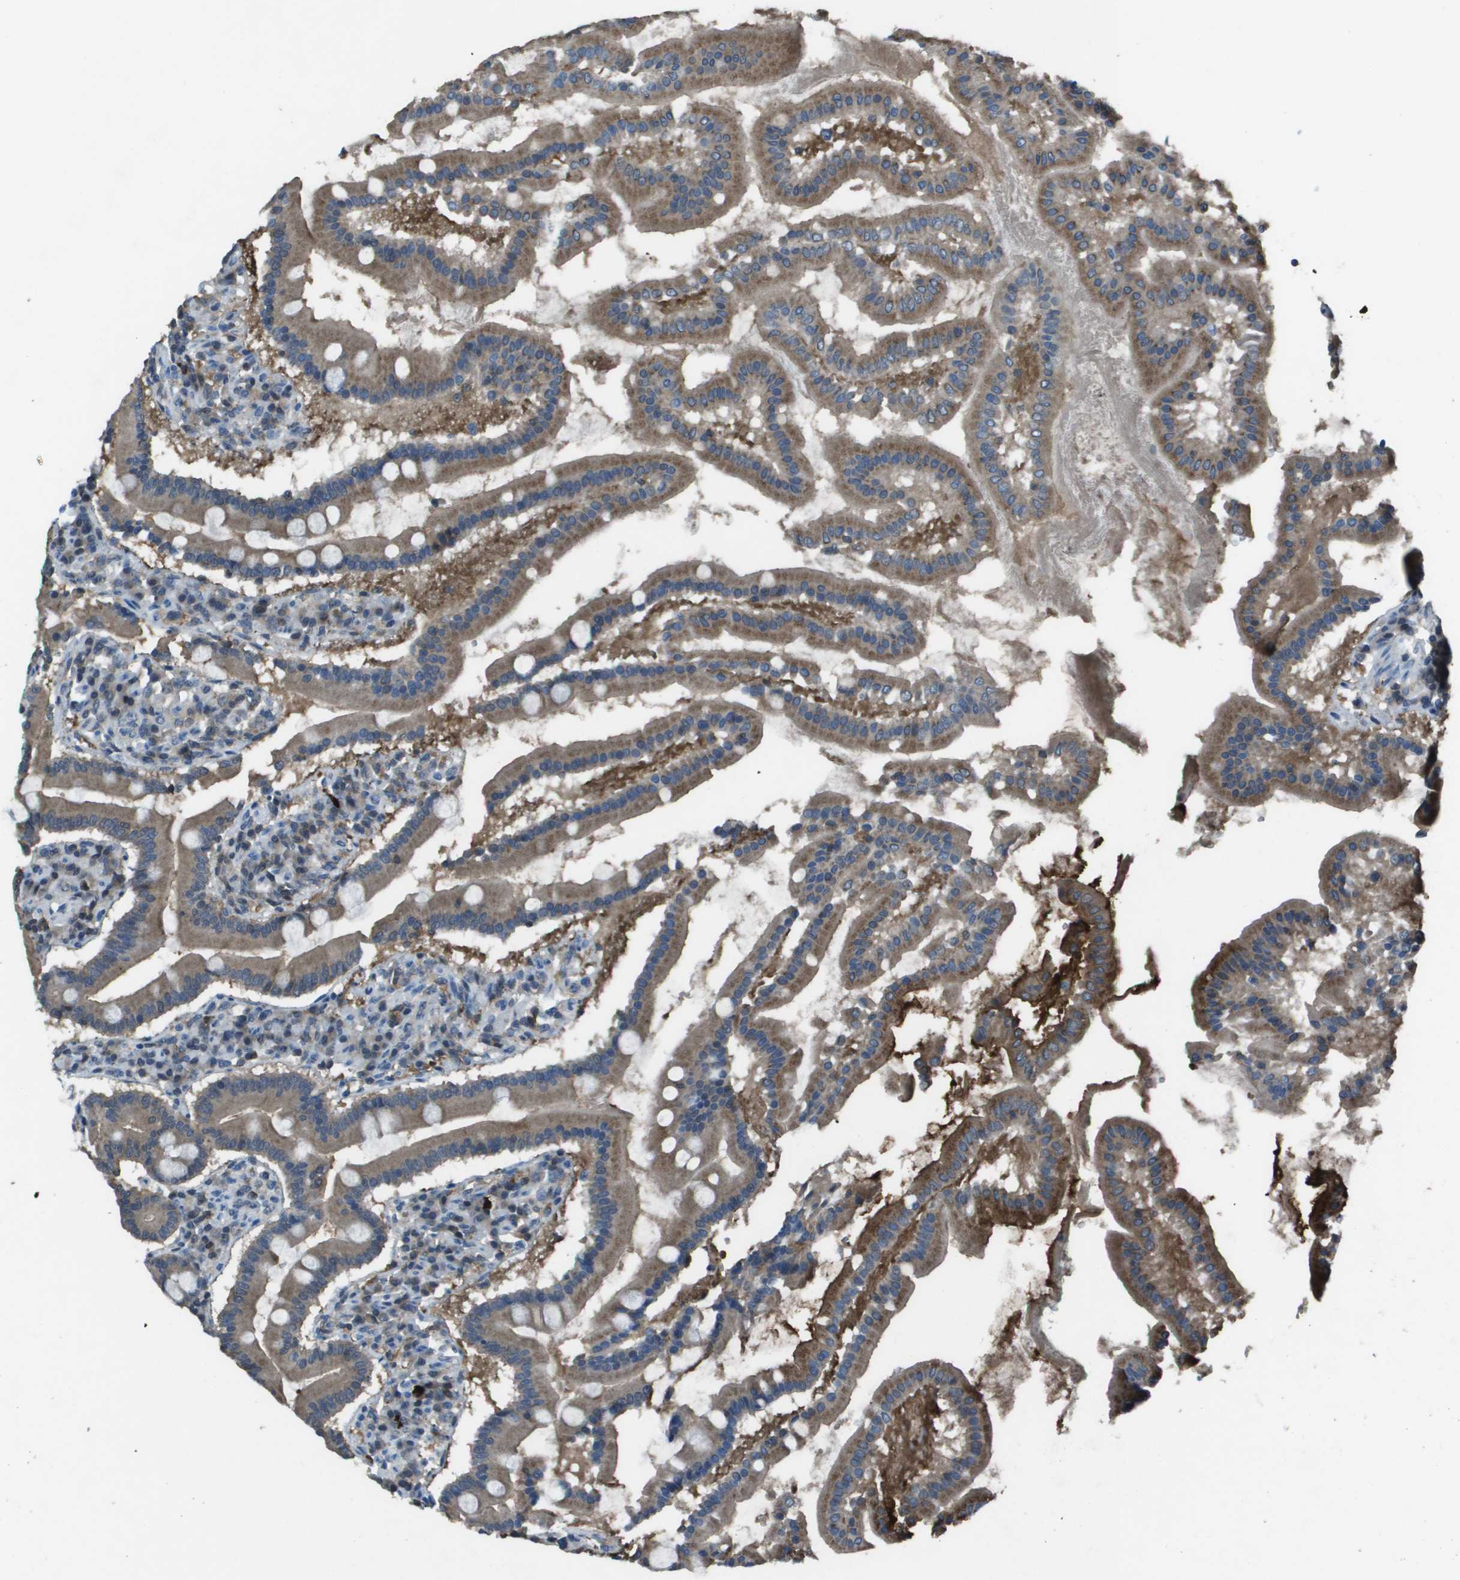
{"staining": {"intensity": "weak", "quantity": ">75%", "location": "cytoplasmic/membranous"}, "tissue": "duodenum", "cell_type": "Glandular cells", "image_type": "normal", "snomed": [{"axis": "morphology", "description": "Normal tissue, NOS"}, {"axis": "topography", "description": "Duodenum"}], "caption": "Human duodenum stained with a brown dye demonstrates weak cytoplasmic/membranous positive expression in about >75% of glandular cells.", "gene": "CAMK4", "patient": {"sex": "male", "age": 50}}